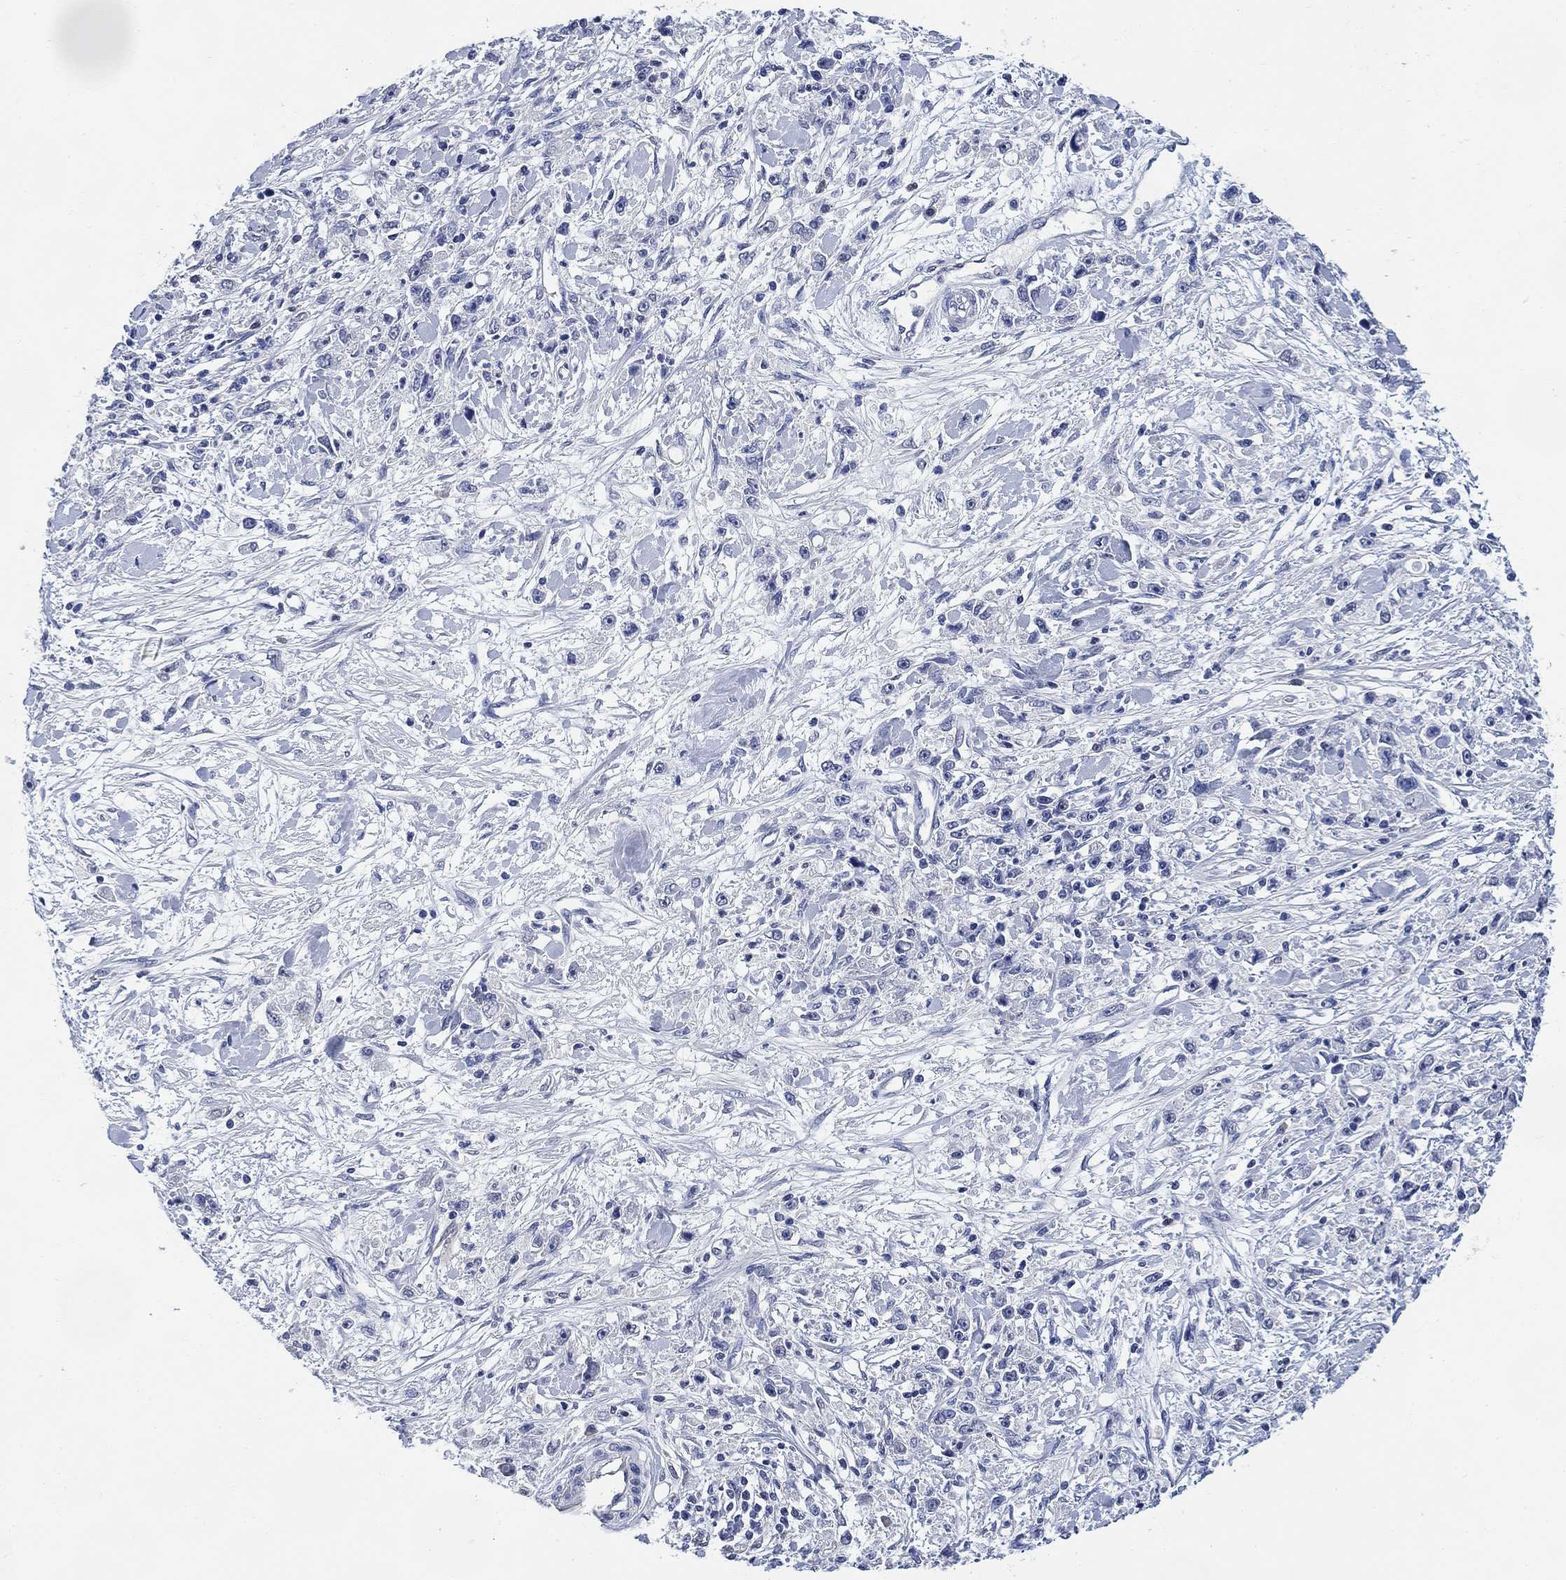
{"staining": {"intensity": "negative", "quantity": "none", "location": "none"}, "tissue": "stomach cancer", "cell_type": "Tumor cells", "image_type": "cancer", "snomed": [{"axis": "morphology", "description": "Adenocarcinoma, NOS"}, {"axis": "topography", "description": "Stomach"}], "caption": "Tumor cells show no significant positivity in stomach cancer (adenocarcinoma).", "gene": "DAZL", "patient": {"sex": "female", "age": 59}}